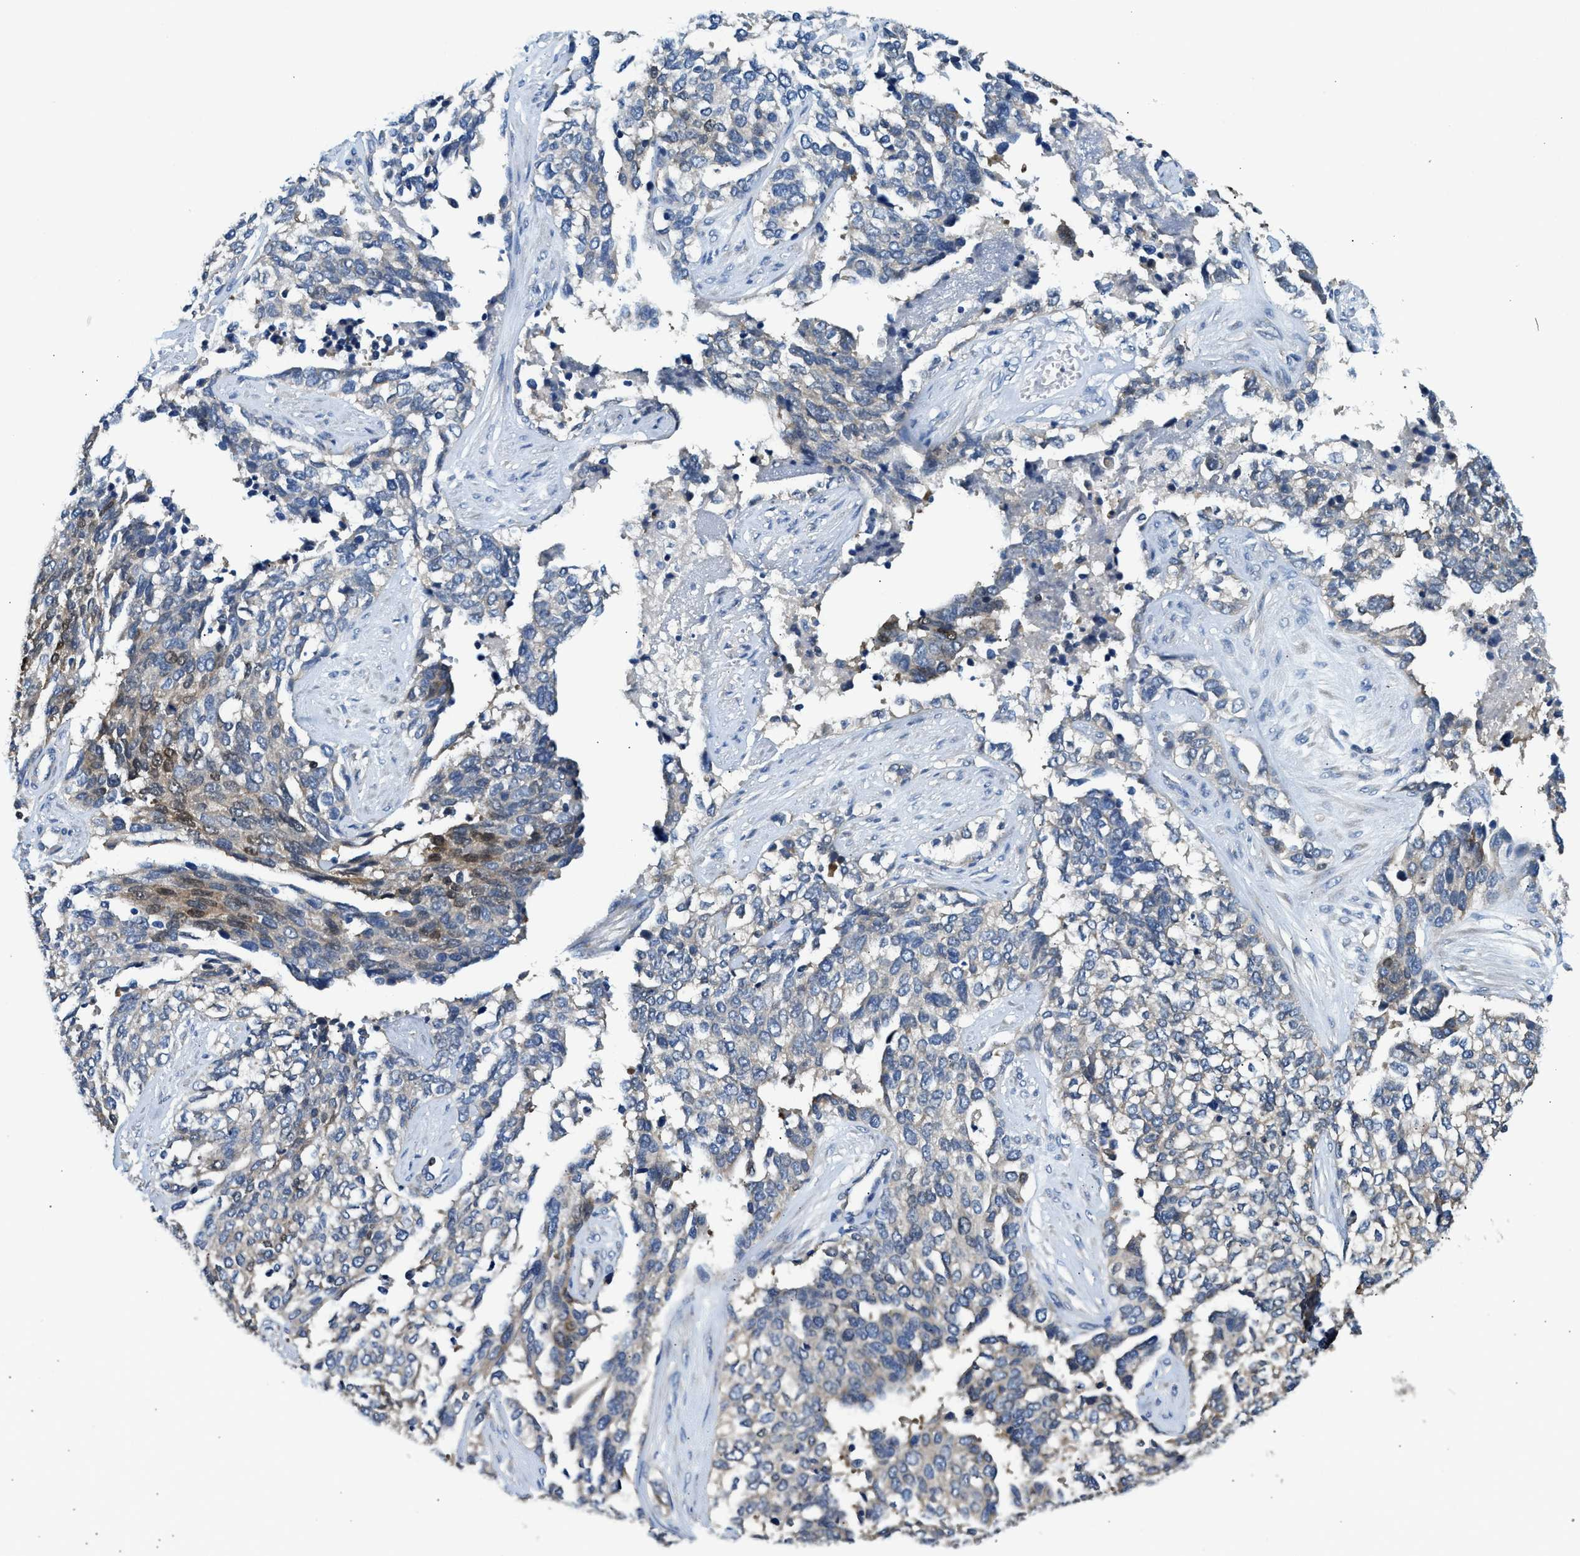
{"staining": {"intensity": "weak", "quantity": "<25%", "location": "cytoplasmic/membranous,nuclear"}, "tissue": "ovarian cancer", "cell_type": "Tumor cells", "image_type": "cancer", "snomed": [{"axis": "morphology", "description": "Cystadenocarcinoma, serous, NOS"}, {"axis": "topography", "description": "Ovary"}], "caption": "Micrograph shows no significant protein staining in tumor cells of ovarian serous cystadenocarcinoma.", "gene": "TOX", "patient": {"sex": "female", "age": 44}}